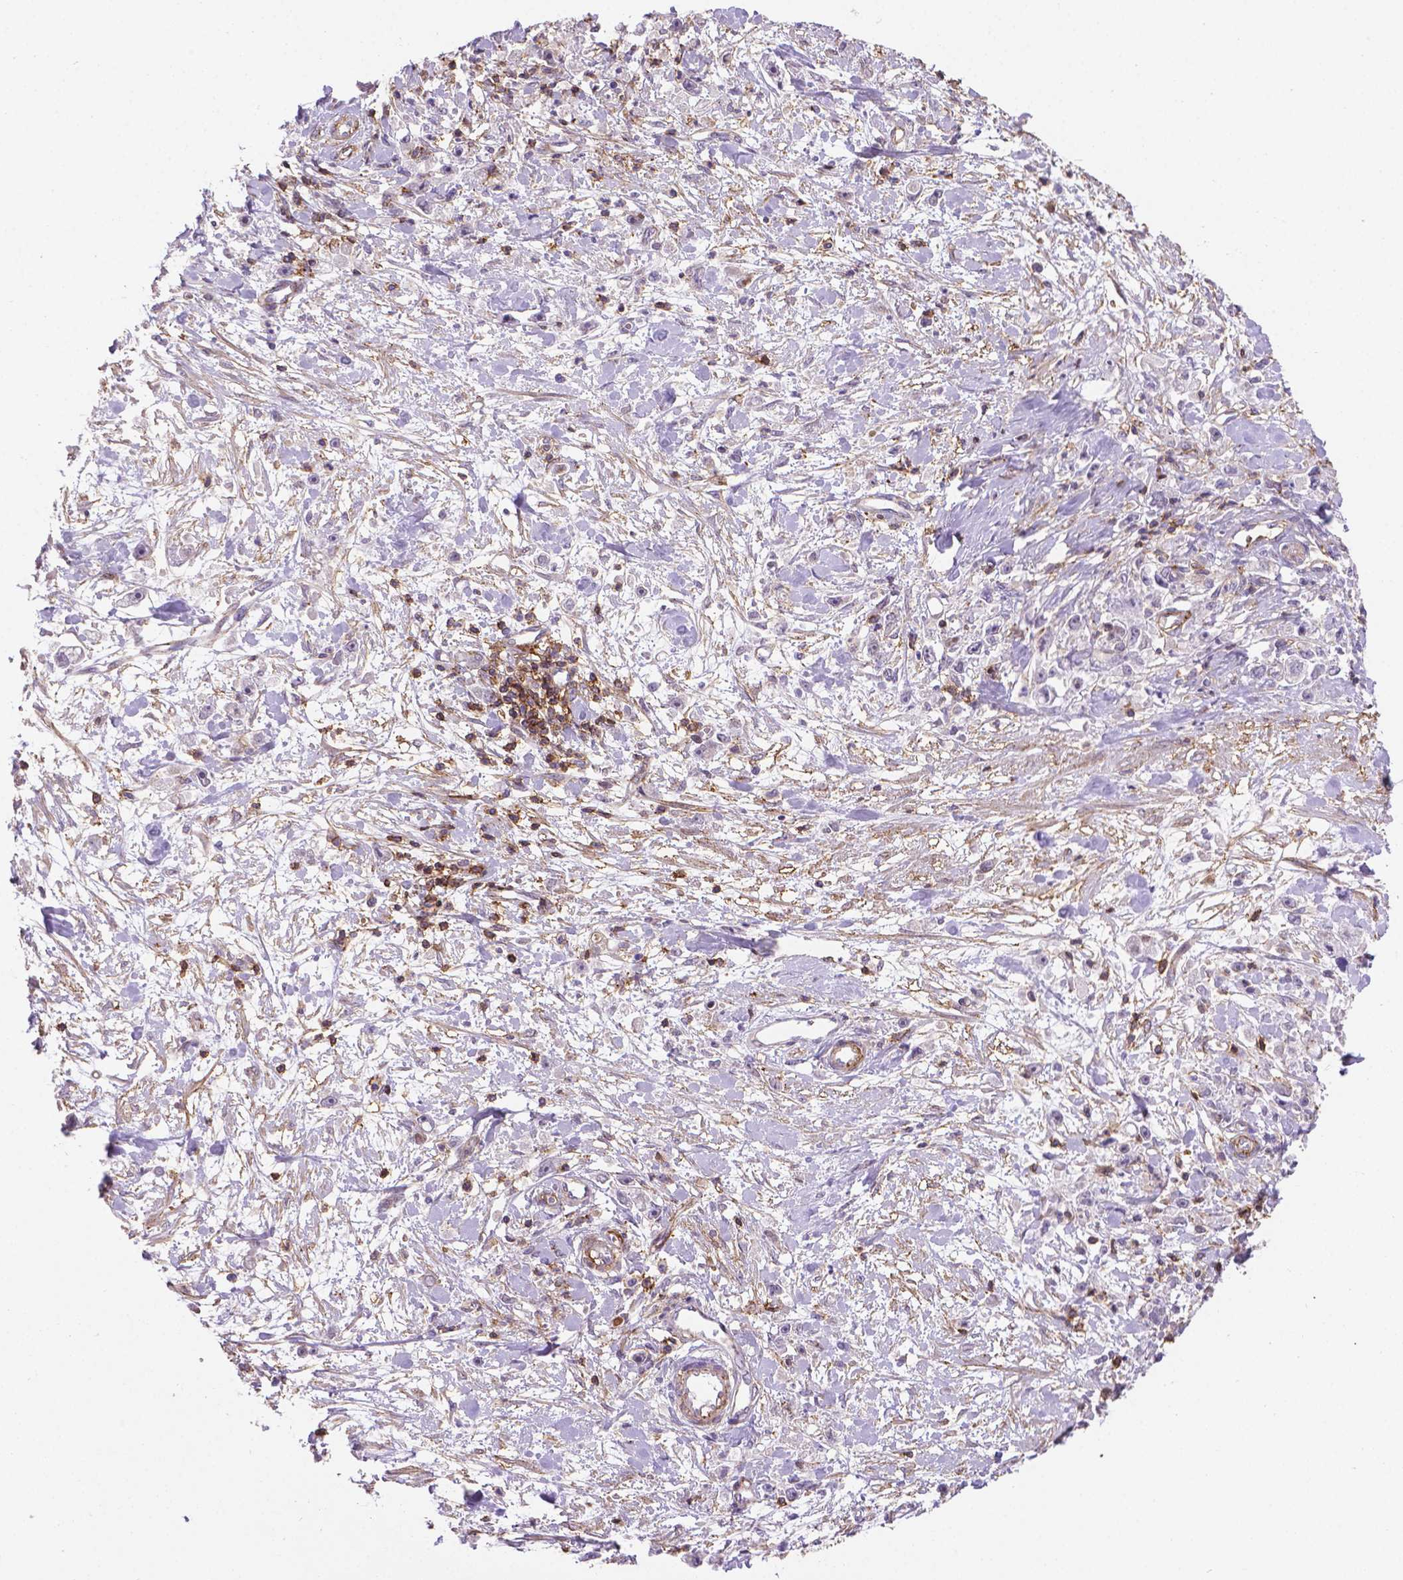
{"staining": {"intensity": "negative", "quantity": "none", "location": "none"}, "tissue": "stomach cancer", "cell_type": "Tumor cells", "image_type": "cancer", "snomed": [{"axis": "morphology", "description": "Adenocarcinoma, NOS"}, {"axis": "topography", "description": "Stomach"}], "caption": "This is an immunohistochemistry (IHC) histopathology image of human stomach cancer (adenocarcinoma). There is no staining in tumor cells.", "gene": "ACAD10", "patient": {"sex": "female", "age": 59}}